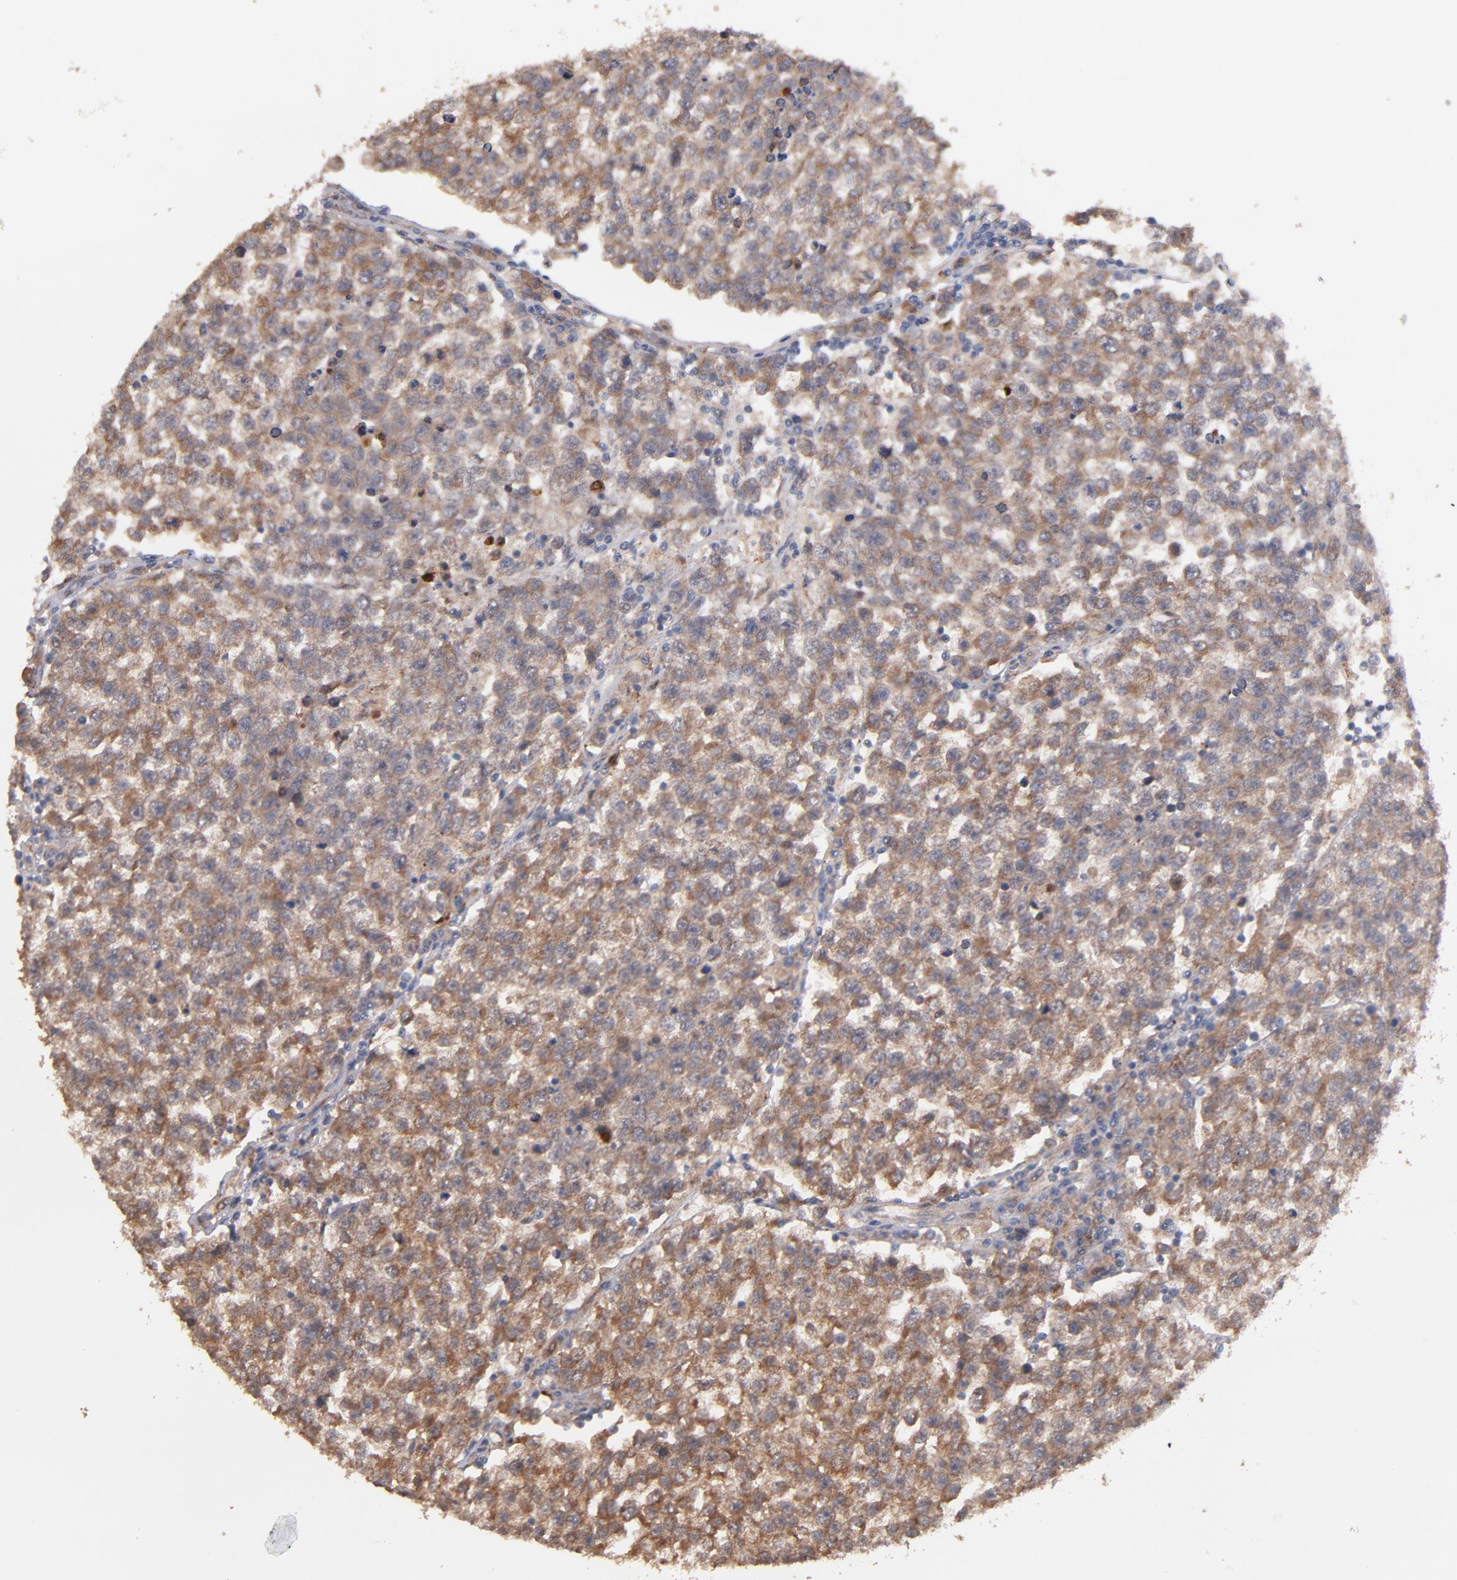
{"staining": {"intensity": "moderate", "quantity": ">75%", "location": "cytoplasmic/membranous"}, "tissue": "testis cancer", "cell_type": "Tumor cells", "image_type": "cancer", "snomed": [{"axis": "morphology", "description": "Seminoma, NOS"}, {"axis": "topography", "description": "Testis"}], "caption": "Protein staining demonstrates moderate cytoplasmic/membranous expression in about >75% of tumor cells in testis cancer (seminoma).", "gene": "GMFG", "patient": {"sex": "male", "age": 36}}